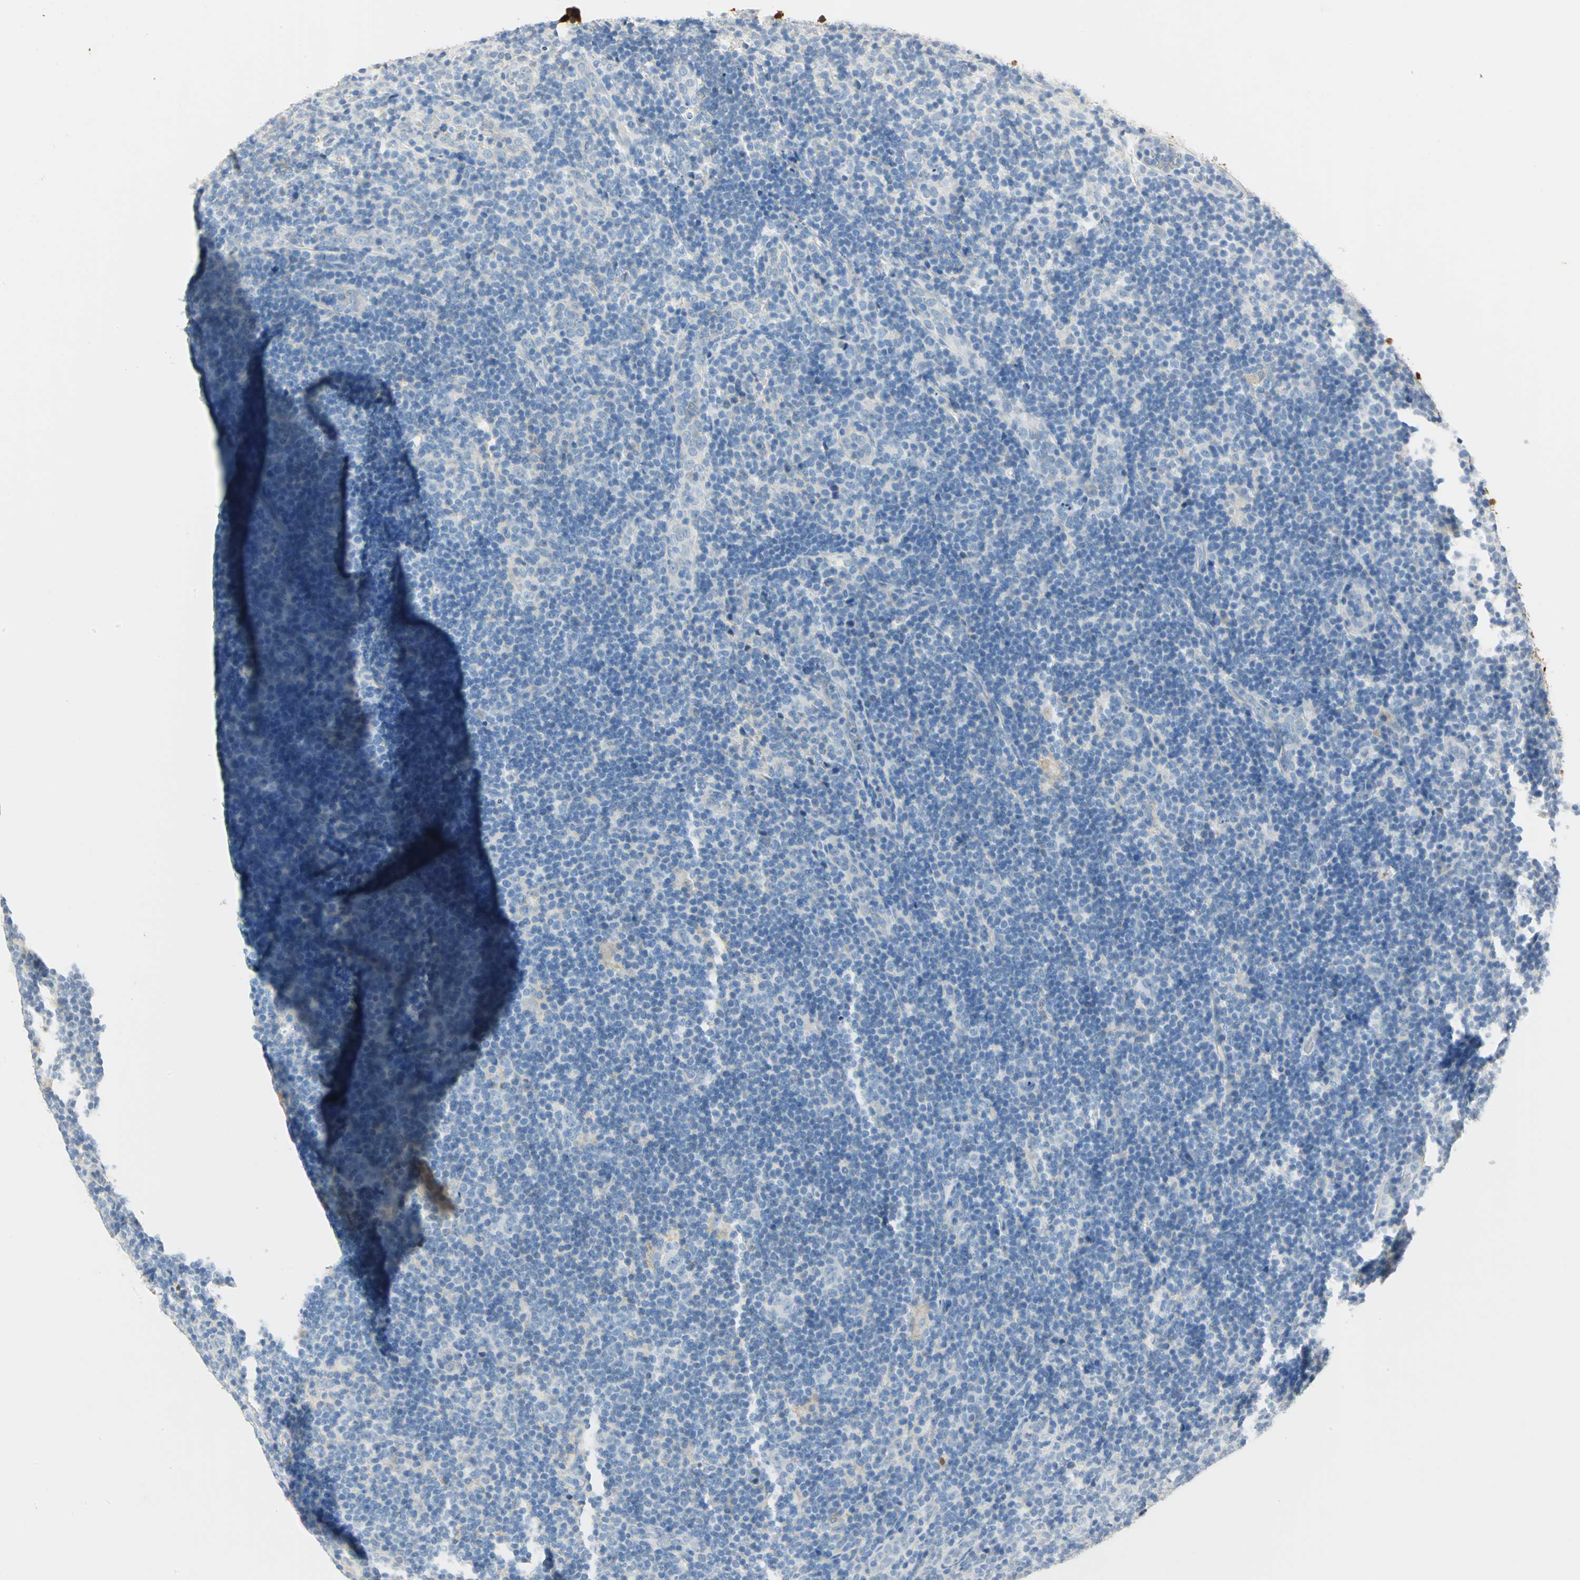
{"staining": {"intensity": "negative", "quantity": "none", "location": "none"}, "tissue": "lymphoma", "cell_type": "Tumor cells", "image_type": "cancer", "snomed": [{"axis": "morphology", "description": "Hodgkin's disease, NOS"}, {"axis": "topography", "description": "Lymph node"}], "caption": "Tumor cells are negative for brown protein staining in lymphoma.", "gene": "ANXA4", "patient": {"sex": "female", "age": 57}}